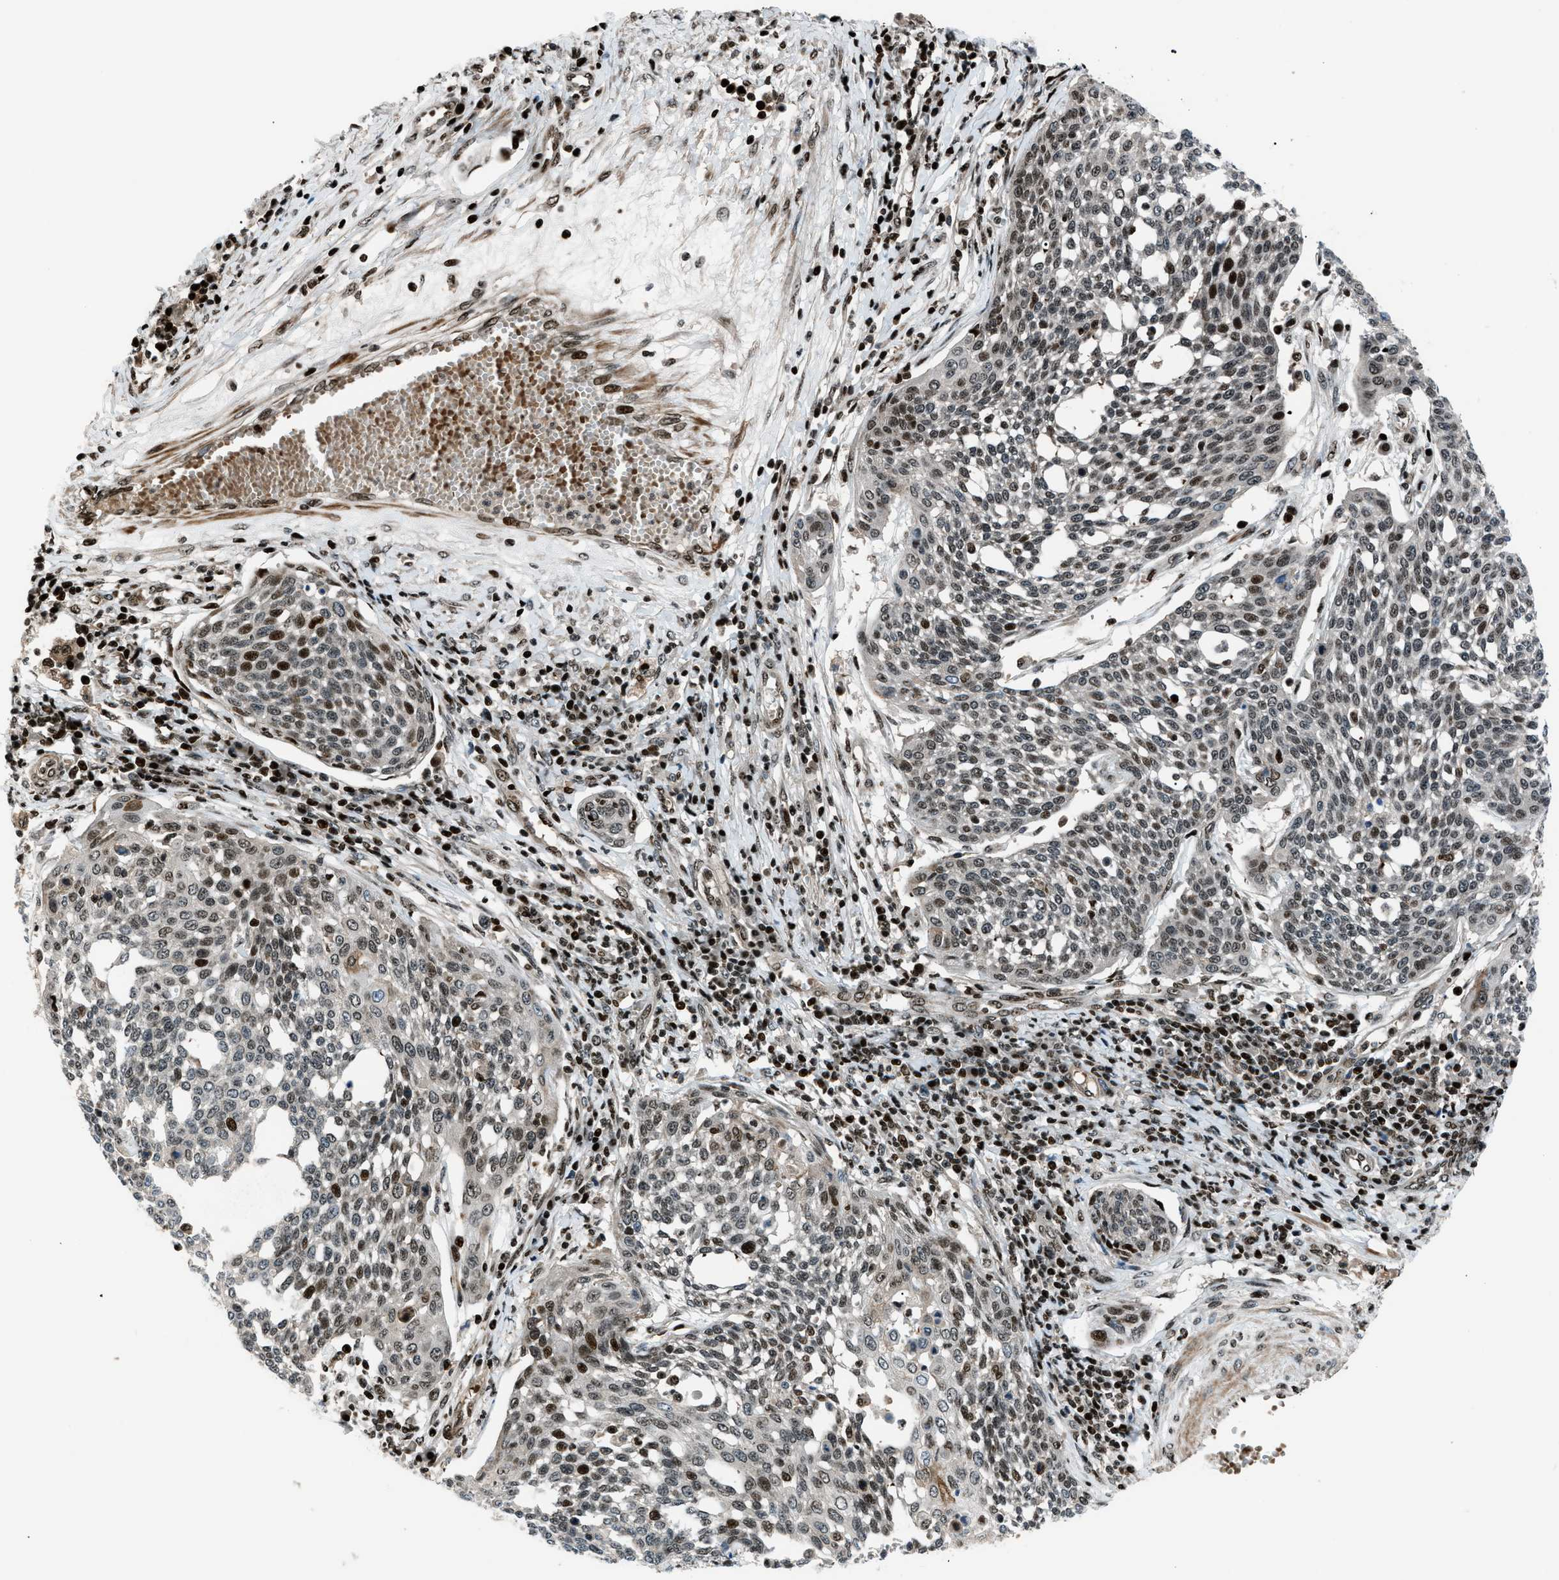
{"staining": {"intensity": "moderate", "quantity": "25%-75%", "location": "nuclear"}, "tissue": "cervical cancer", "cell_type": "Tumor cells", "image_type": "cancer", "snomed": [{"axis": "morphology", "description": "Squamous cell carcinoma, NOS"}, {"axis": "topography", "description": "Cervix"}], "caption": "Immunohistochemical staining of squamous cell carcinoma (cervical) reveals medium levels of moderate nuclear protein expression in about 25%-75% of tumor cells.", "gene": "PRKX", "patient": {"sex": "female", "age": 34}}